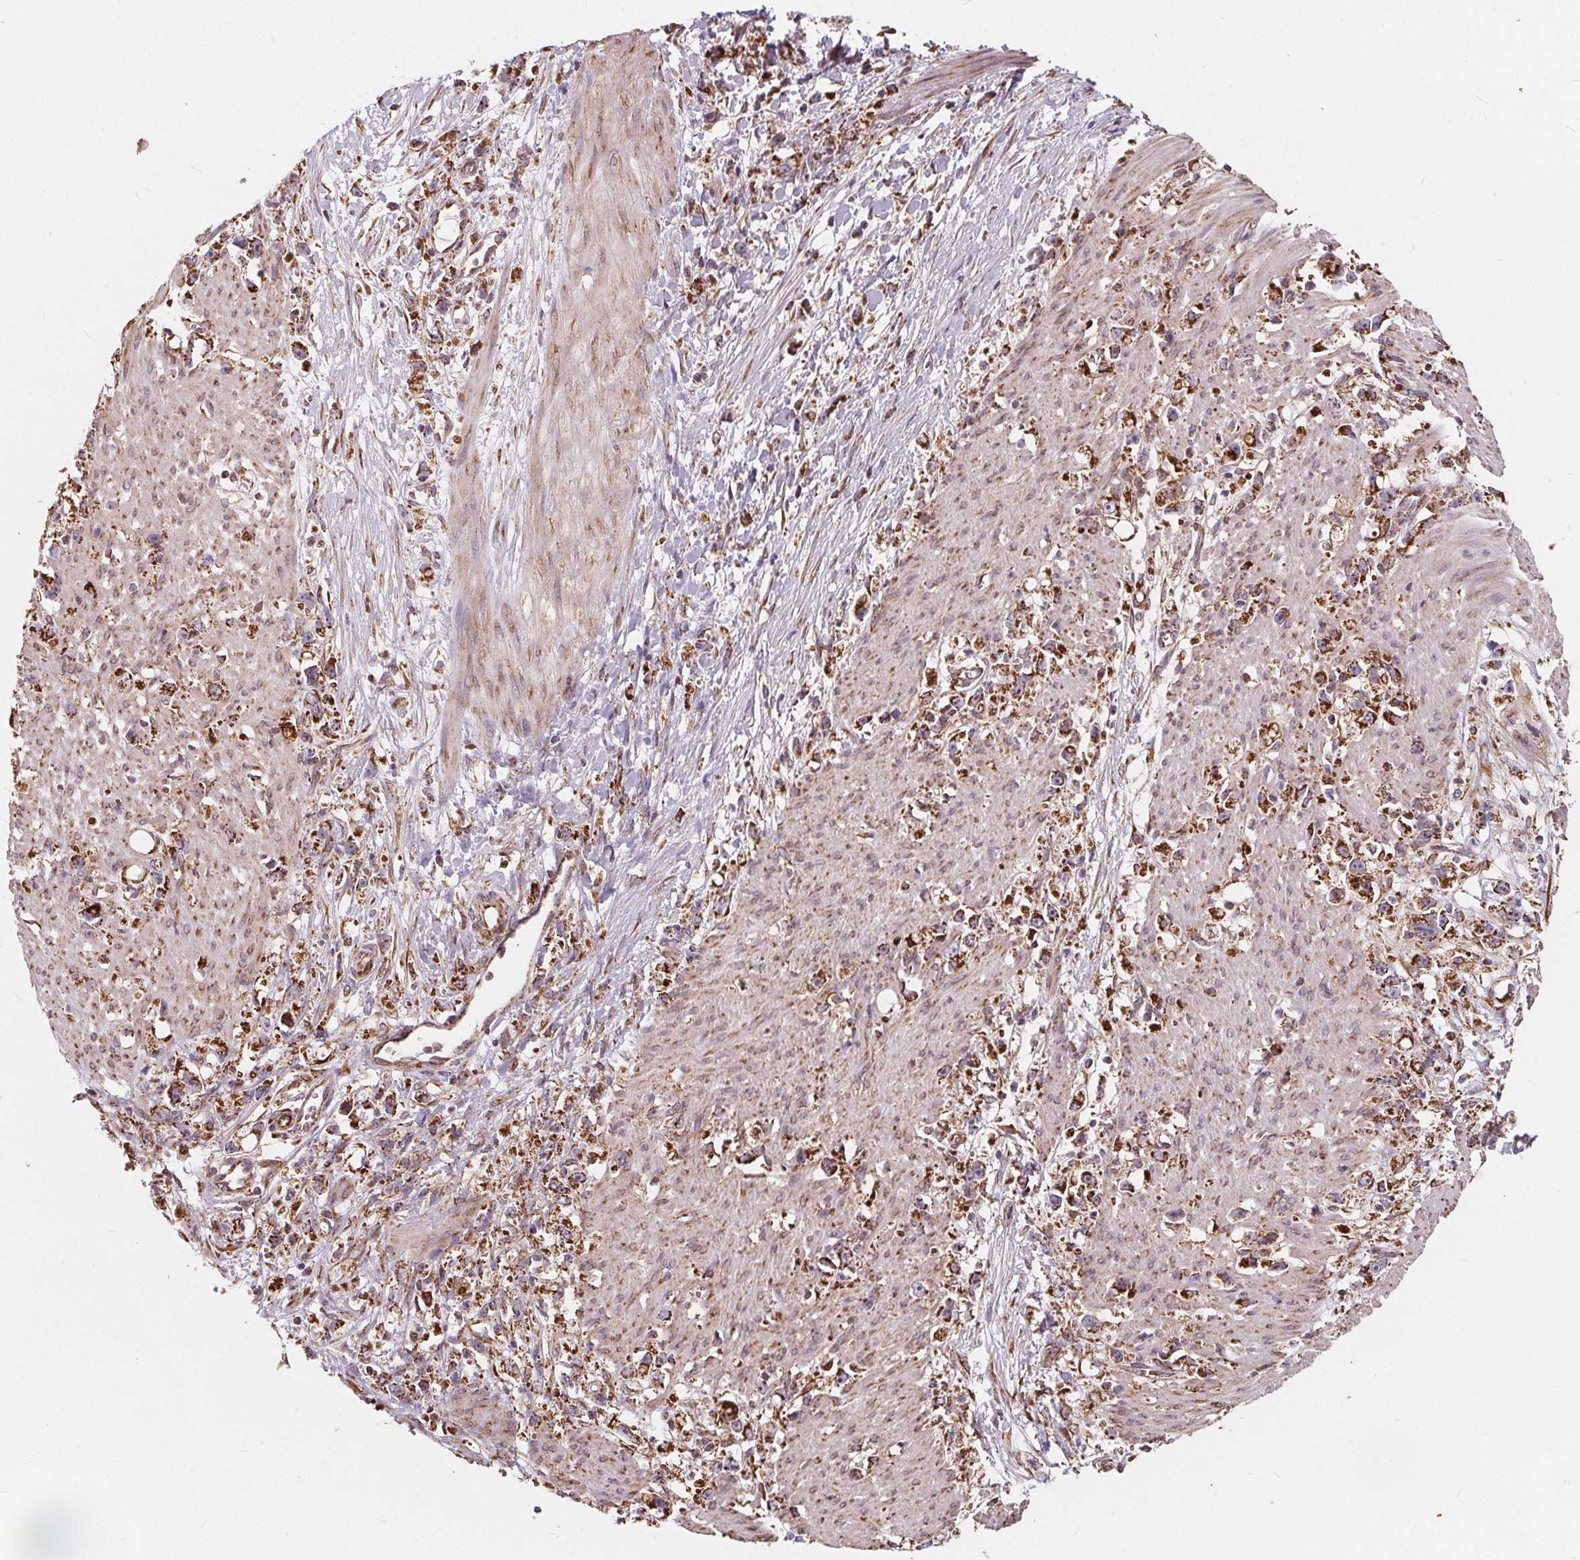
{"staining": {"intensity": "strong", "quantity": ">75%", "location": "cytoplasmic/membranous"}, "tissue": "stomach cancer", "cell_type": "Tumor cells", "image_type": "cancer", "snomed": [{"axis": "morphology", "description": "Adenocarcinoma, NOS"}, {"axis": "topography", "description": "Stomach"}], "caption": "High-power microscopy captured an immunohistochemistry photomicrograph of stomach cancer (adenocarcinoma), revealing strong cytoplasmic/membranous staining in about >75% of tumor cells. (DAB IHC with brightfield microscopy, high magnification).", "gene": "PLSCR3", "patient": {"sex": "female", "age": 59}}